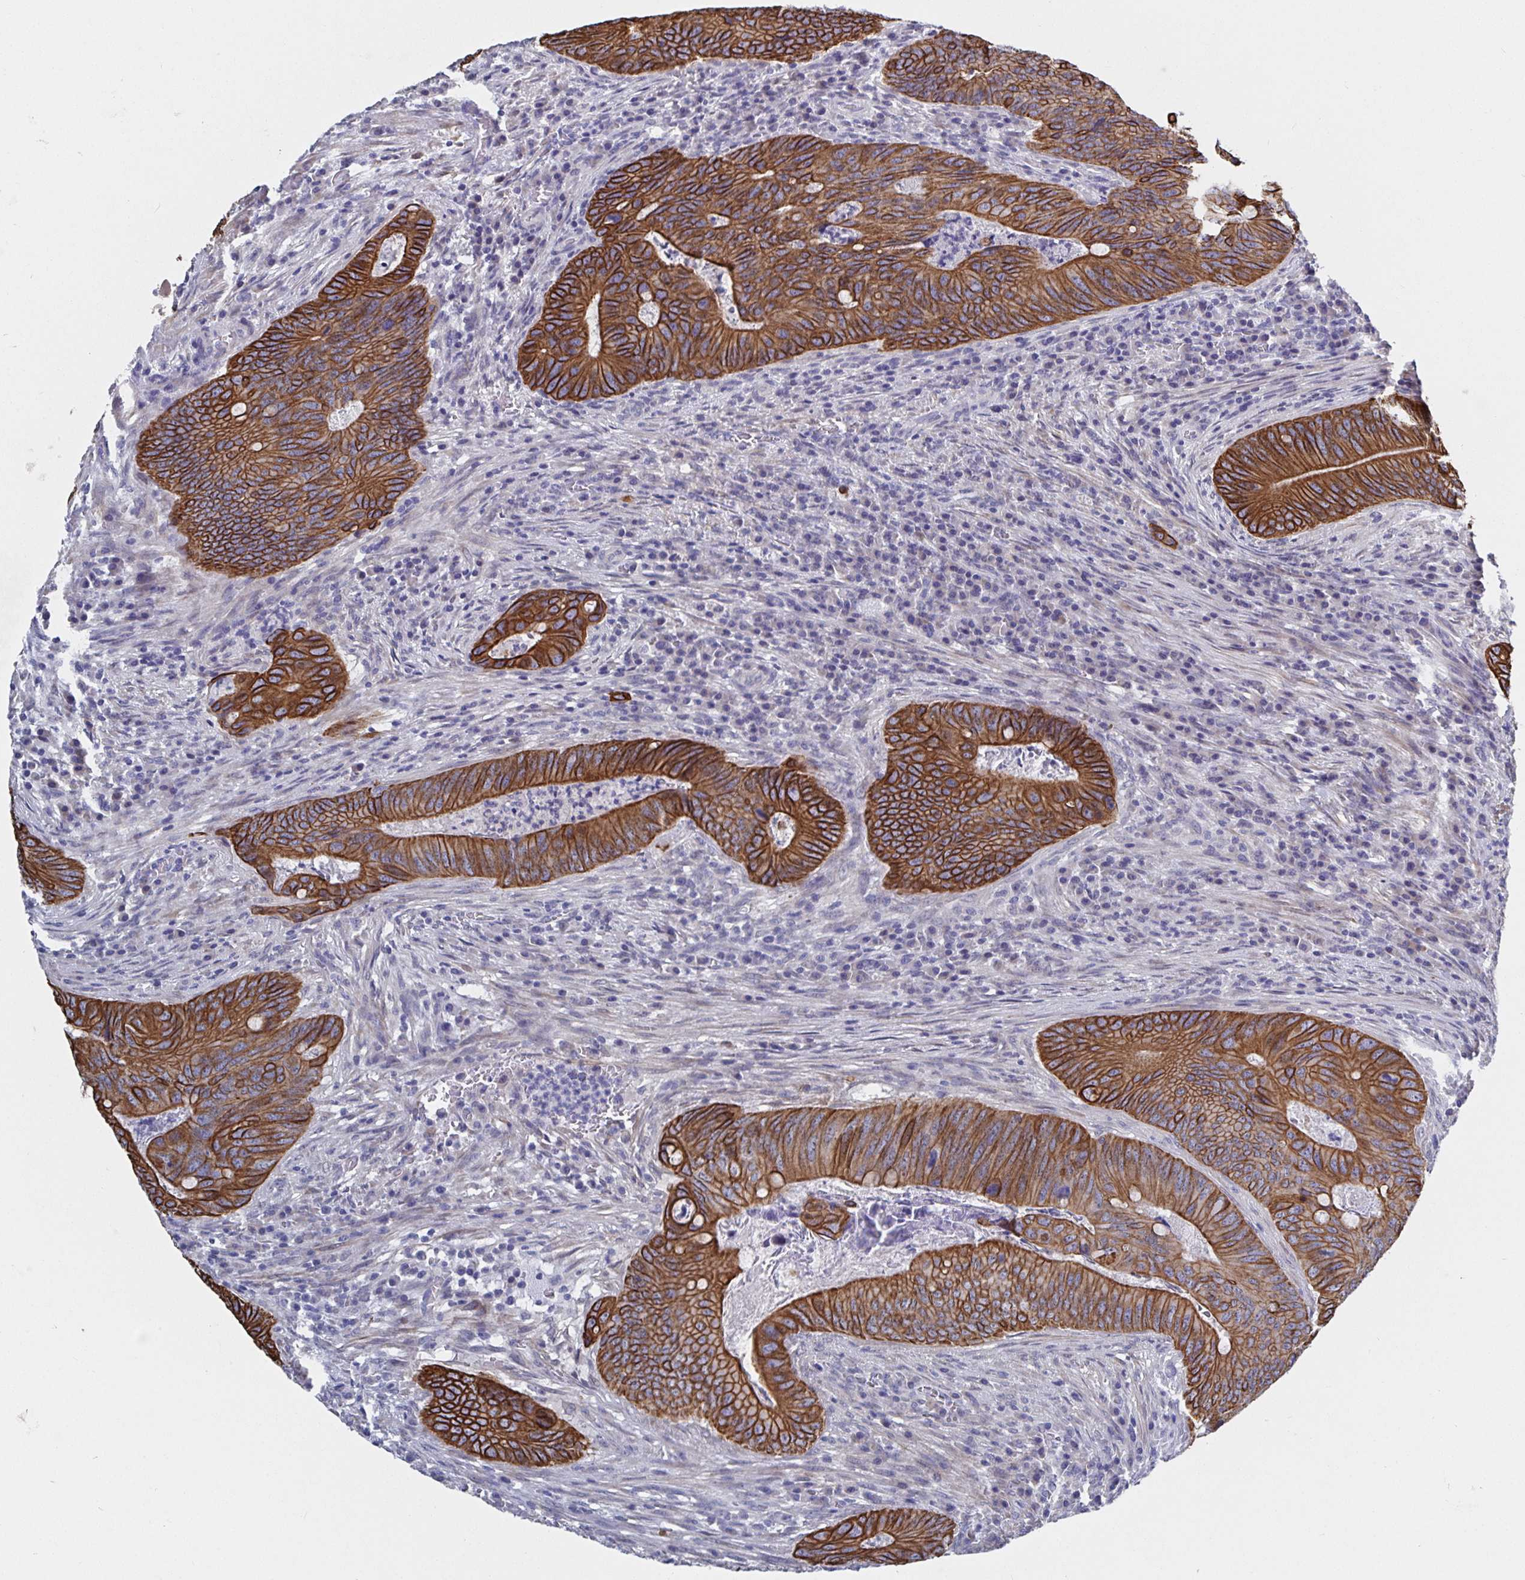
{"staining": {"intensity": "strong", "quantity": ">75%", "location": "cytoplasmic/membranous"}, "tissue": "colorectal cancer", "cell_type": "Tumor cells", "image_type": "cancer", "snomed": [{"axis": "morphology", "description": "Adenocarcinoma, NOS"}, {"axis": "topography", "description": "Colon"}], "caption": "Adenocarcinoma (colorectal) stained with immunohistochemistry (IHC) shows strong cytoplasmic/membranous staining in about >75% of tumor cells.", "gene": "ZIK1", "patient": {"sex": "female", "age": 74}}